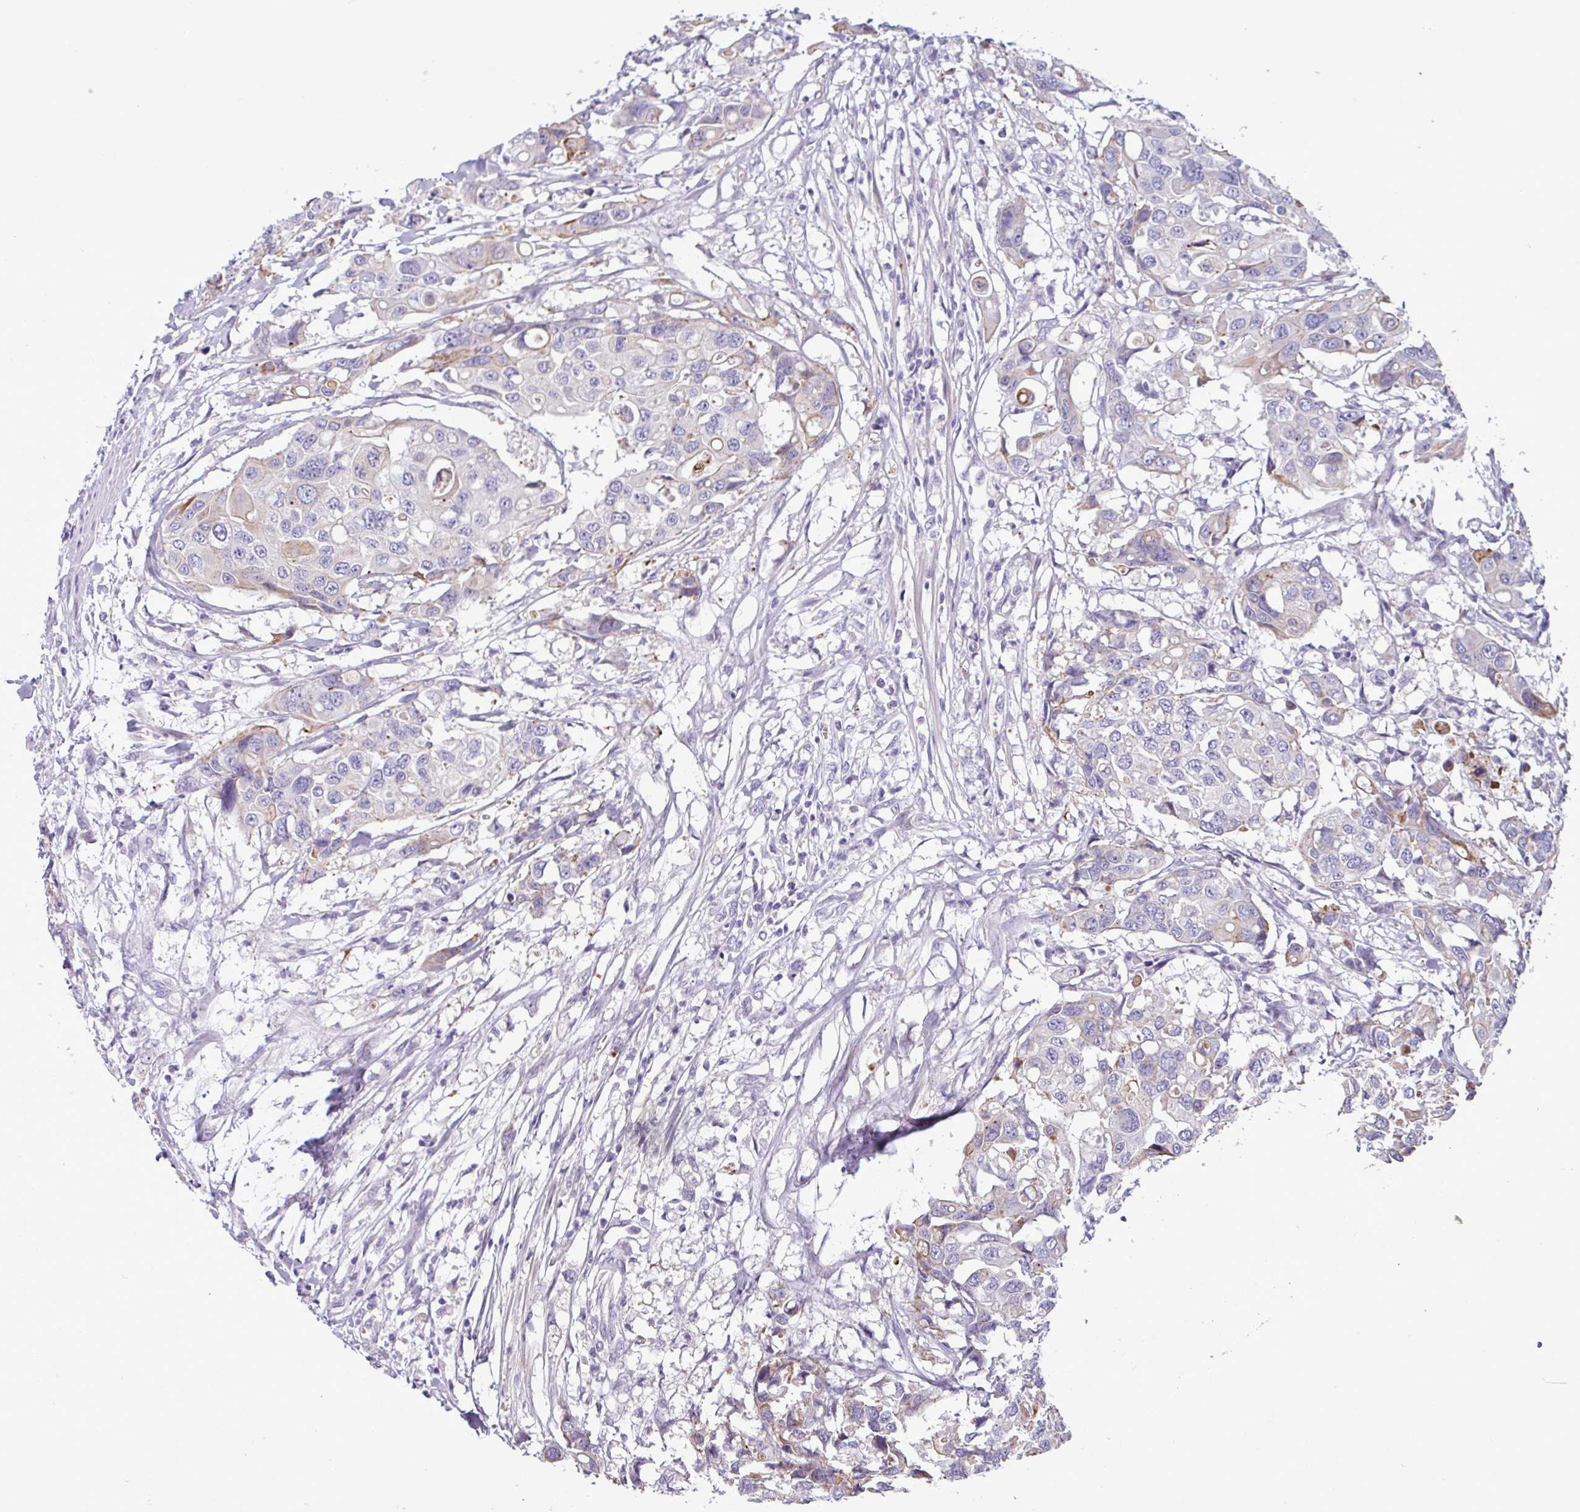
{"staining": {"intensity": "negative", "quantity": "none", "location": "none"}, "tissue": "colorectal cancer", "cell_type": "Tumor cells", "image_type": "cancer", "snomed": [{"axis": "morphology", "description": "Adenocarcinoma, NOS"}, {"axis": "topography", "description": "Colon"}], "caption": "A histopathology image of human colorectal adenocarcinoma is negative for staining in tumor cells. The staining is performed using DAB brown chromogen with nuclei counter-stained in using hematoxylin.", "gene": "ACAP3", "patient": {"sex": "male", "age": 77}}